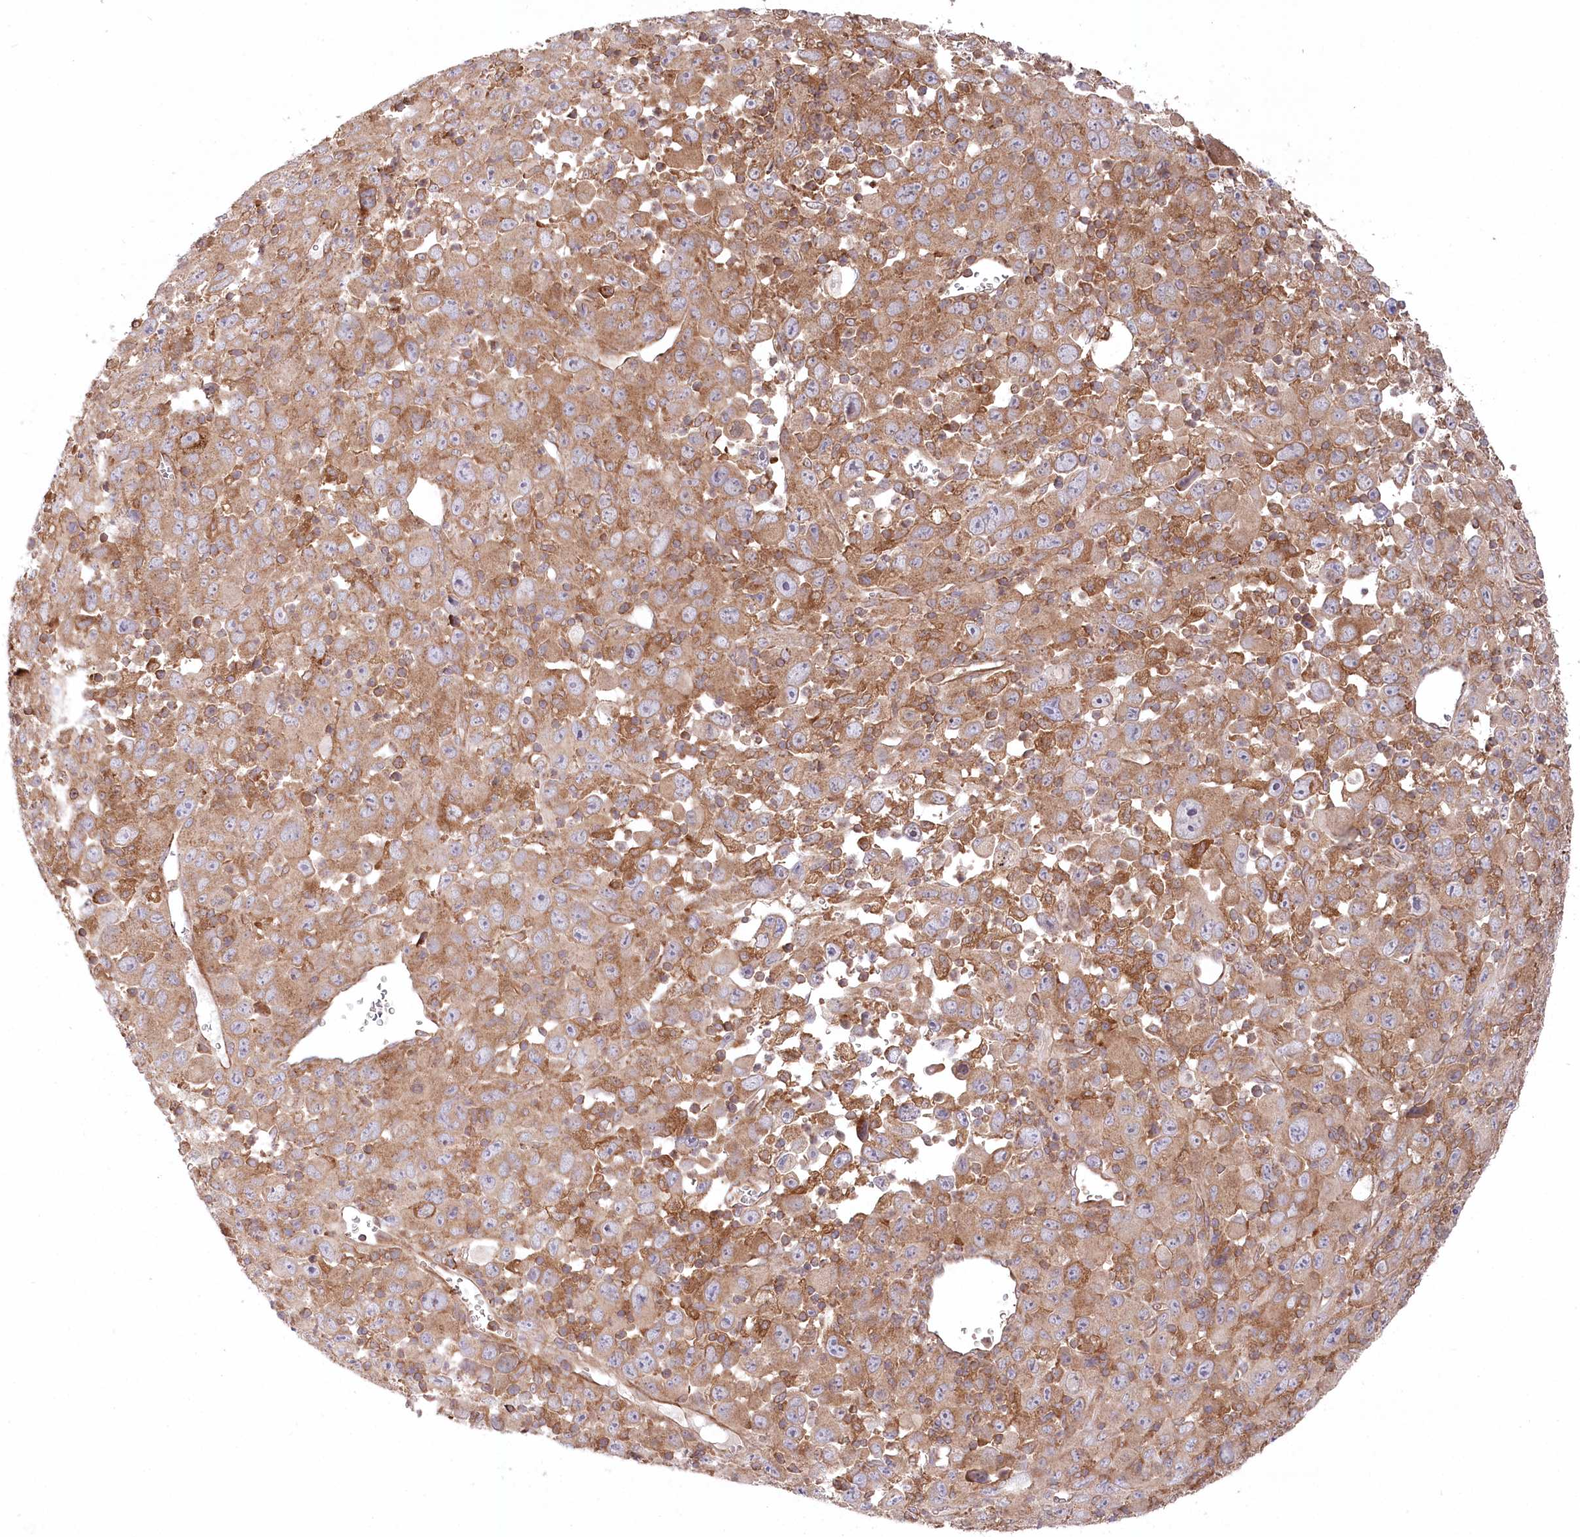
{"staining": {"intensity": "moderate", "quantity": "<25%", "location": "cytoplasmic/membranous"}, "tissue": "melanoma", "cell_type": "Tumor cells", "image_type": "cancer", "snomed": [{"axis": "morphology", "description": "Malignant melanoma, Metastatic site"}, {"axis": "topography", "description": "Skin"}], "caption": "Protein expression analysis of malignant melanoma (metastatic site) reveals moderate cytoplasmic/membranous staining in about <25% of tumor cells. The protein of interest is stained brown, and the nuclei are stained in blue (DAB (3,3'-diaminobenzidine) IHC with brightfield microscopy, high magnification).", "gene": "PPP1R21", "patient": {"sex": "female", "age": 56}}